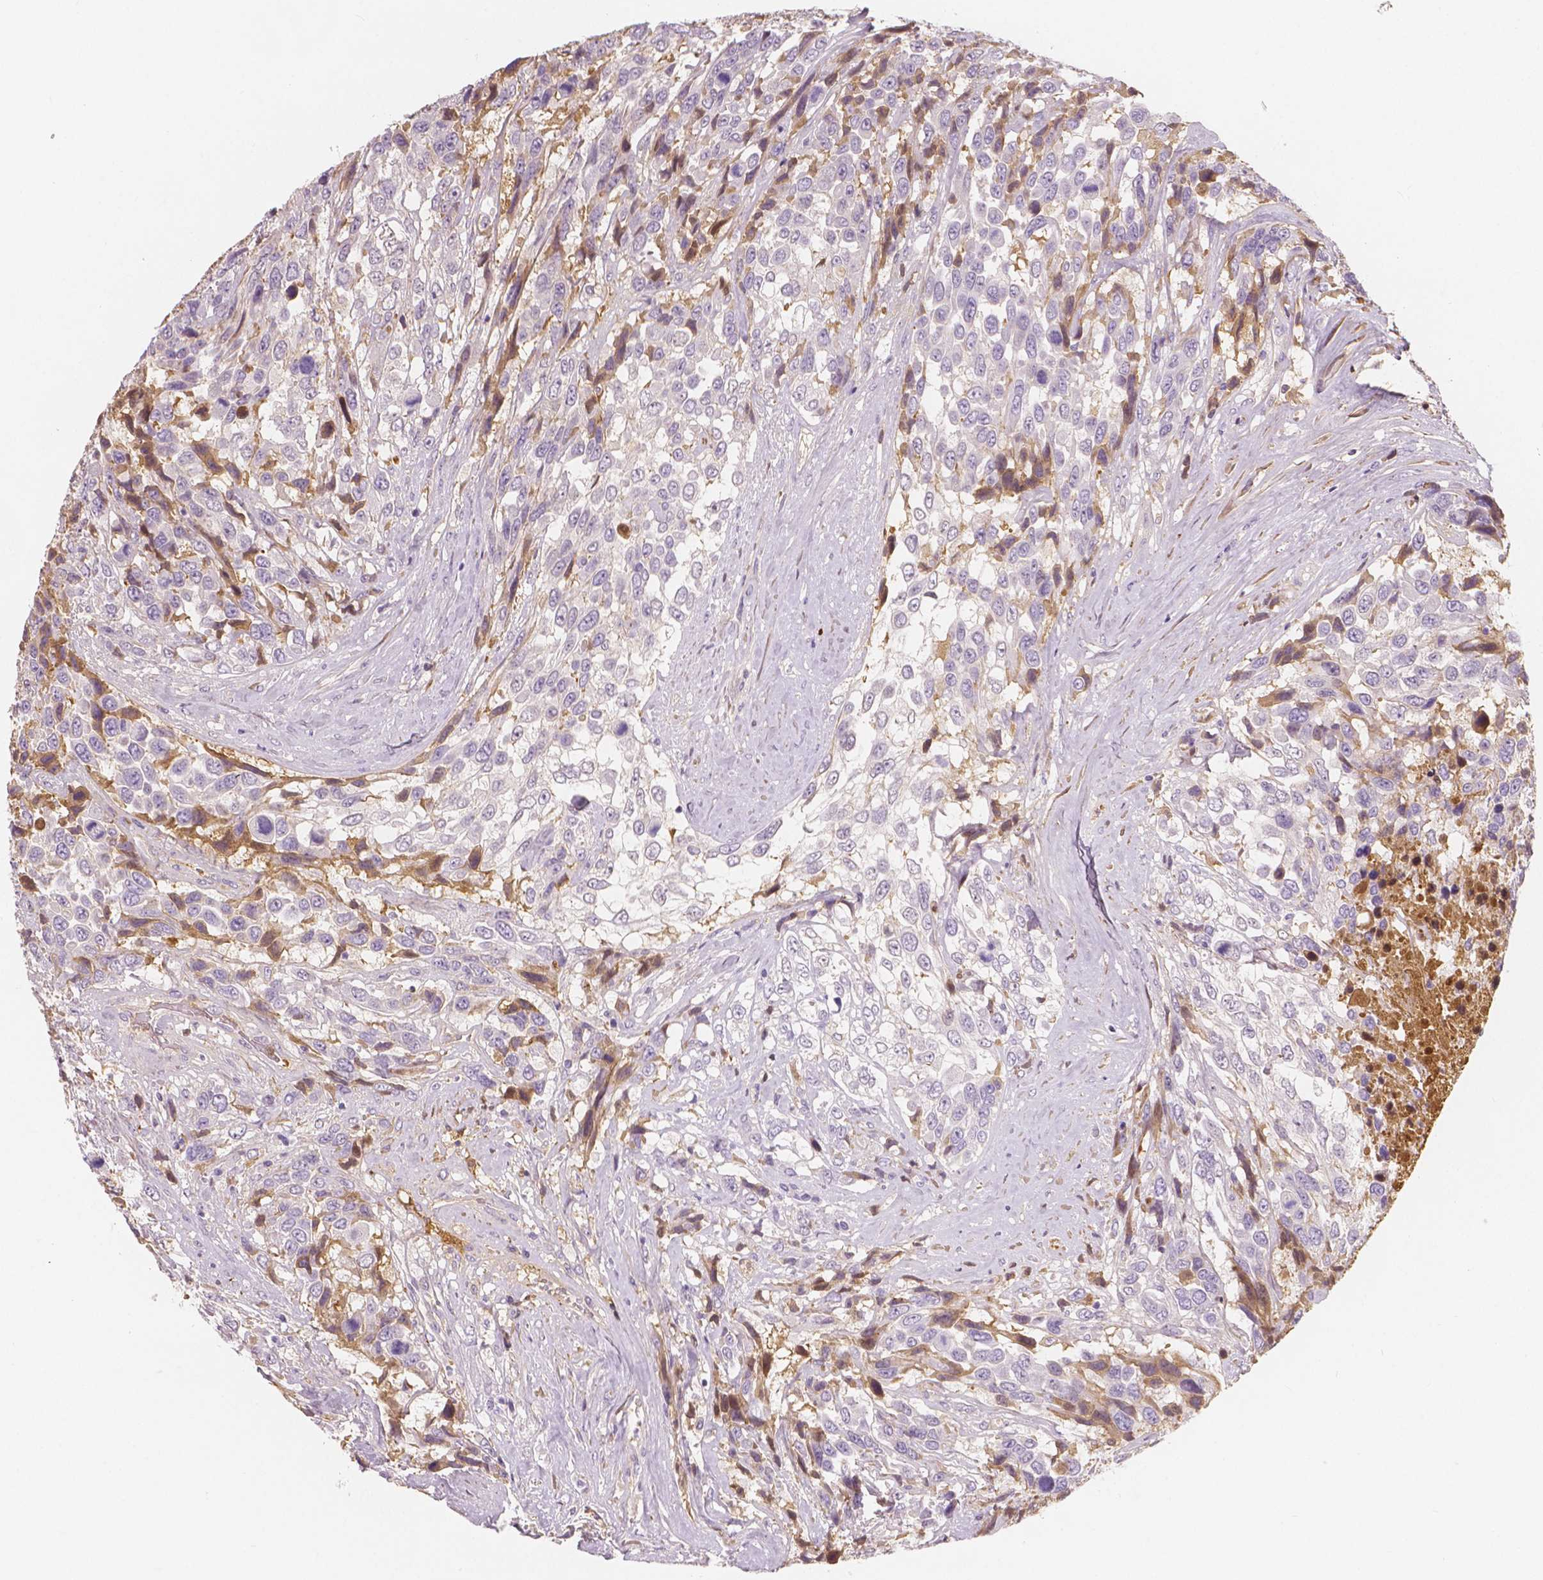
{"staining": {"intensity": "negative", "quantity": "none", "location": "none"}, "tissue": "urothelial cancer", "cell_type": "Tumor cells", "image_type": "cancer", "snomed": [{"axis": "morphology", "description": "Urothelial carcinoma, High grade"}, {"axis": "topography", "description": "Urinary bladder"}], "caption": "Immunohistochemistry (IHC) of human urothelial cancer shows no expression in tumor cells.", "gene": "APOA4", "patient": {"sex": "female", "age": 70}}